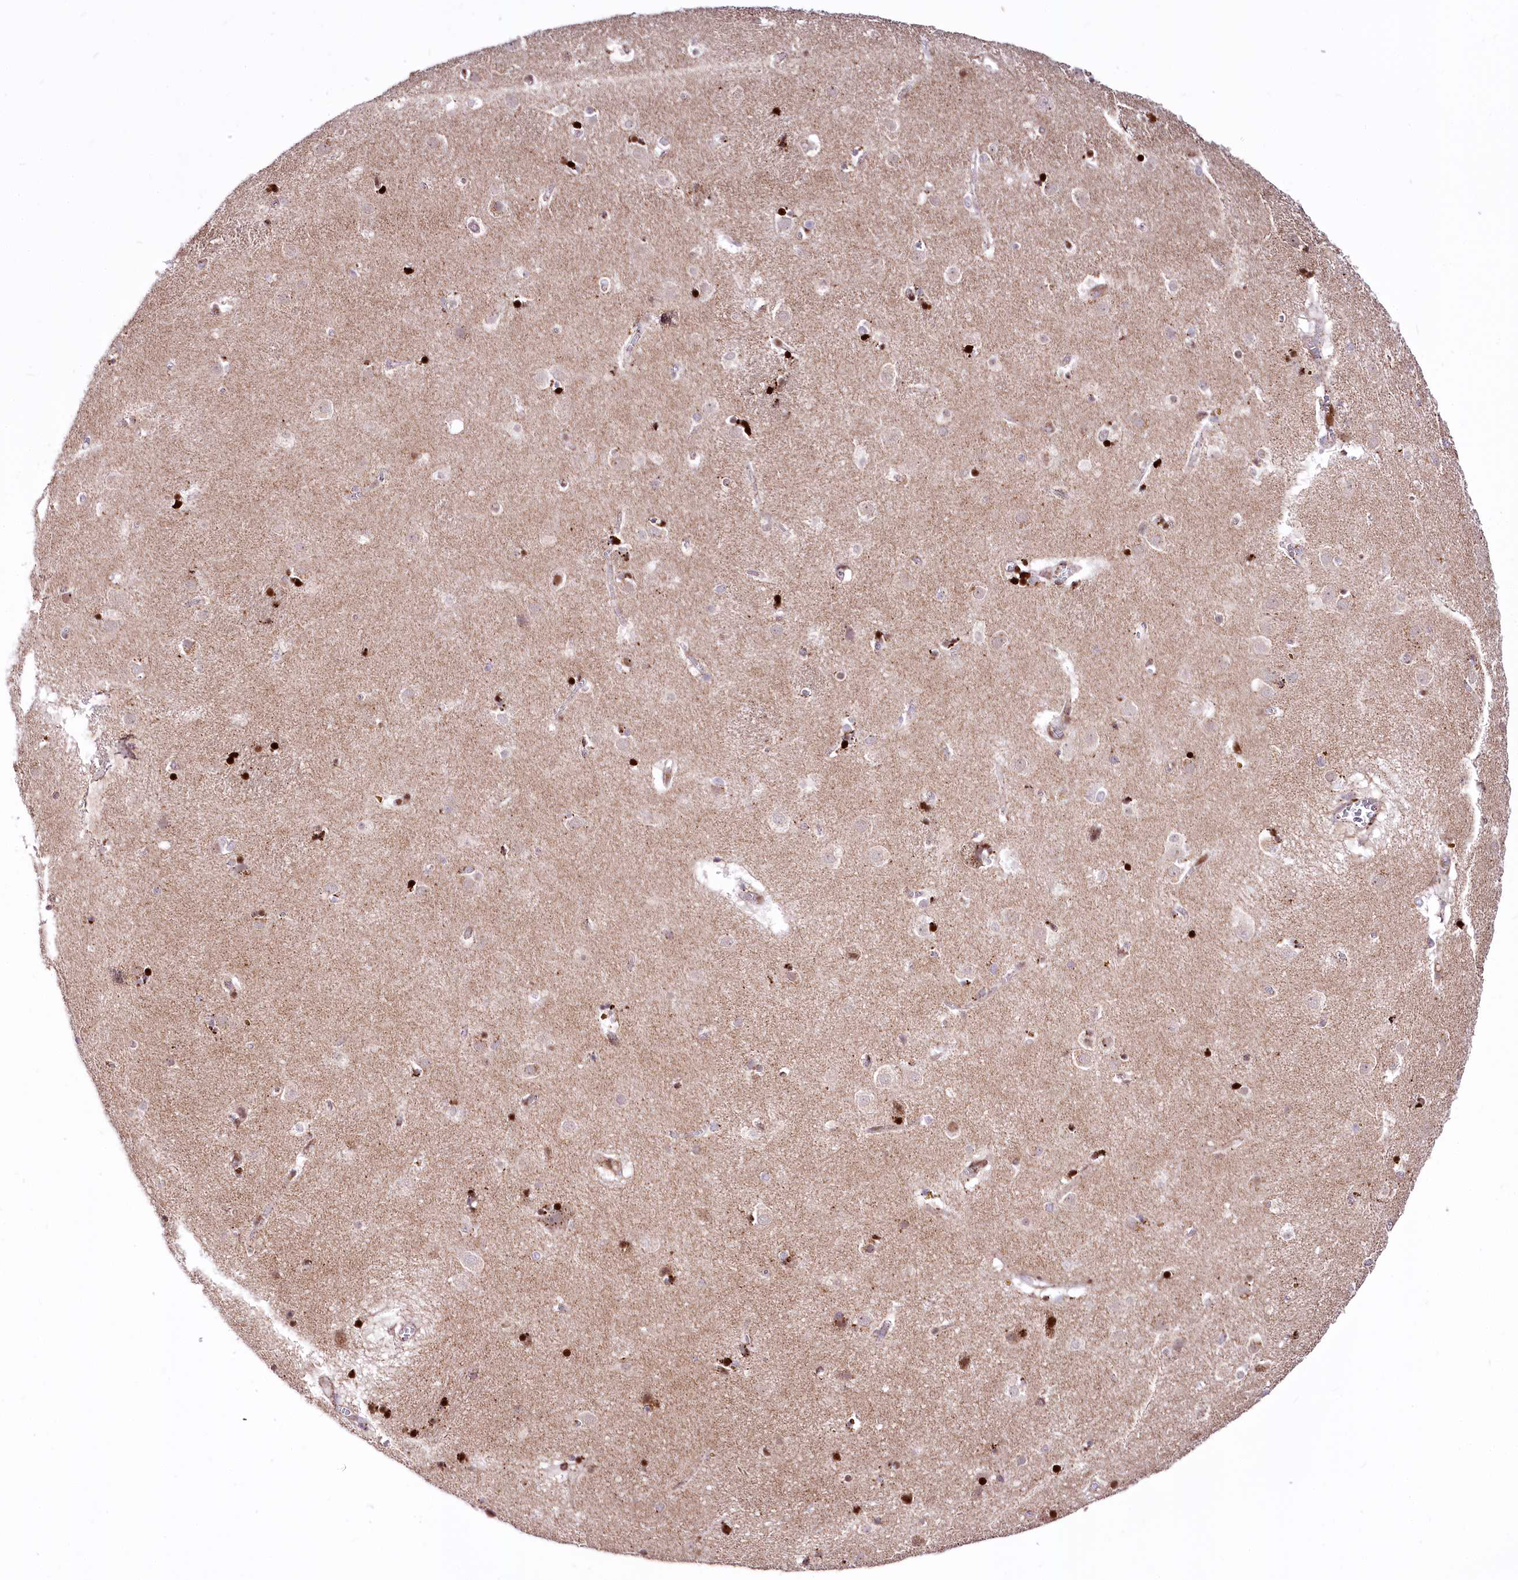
{"staining": {"intensity": "strong", "quantity": "<25%", "location": "nuclear"}, "tissue": "caudate", "cell_type": "Glial cells", "image_type": "normal", "snomed": [{"axis": "morphology", "description": "Normal tissue, NOS"}, {"axis": "topography", "description": "Lateral ventricle wall"}], "caption": "Immunohistochemical staining of benign human caudate reveals medium levels of strong nuclear positivity in approximately <25% of glial cells. (brown staining indicates protein expression, while blue staining denotes nuclei).", "gene": "ZFYVE27", "patient": {"sex": "male", "age": 70}}